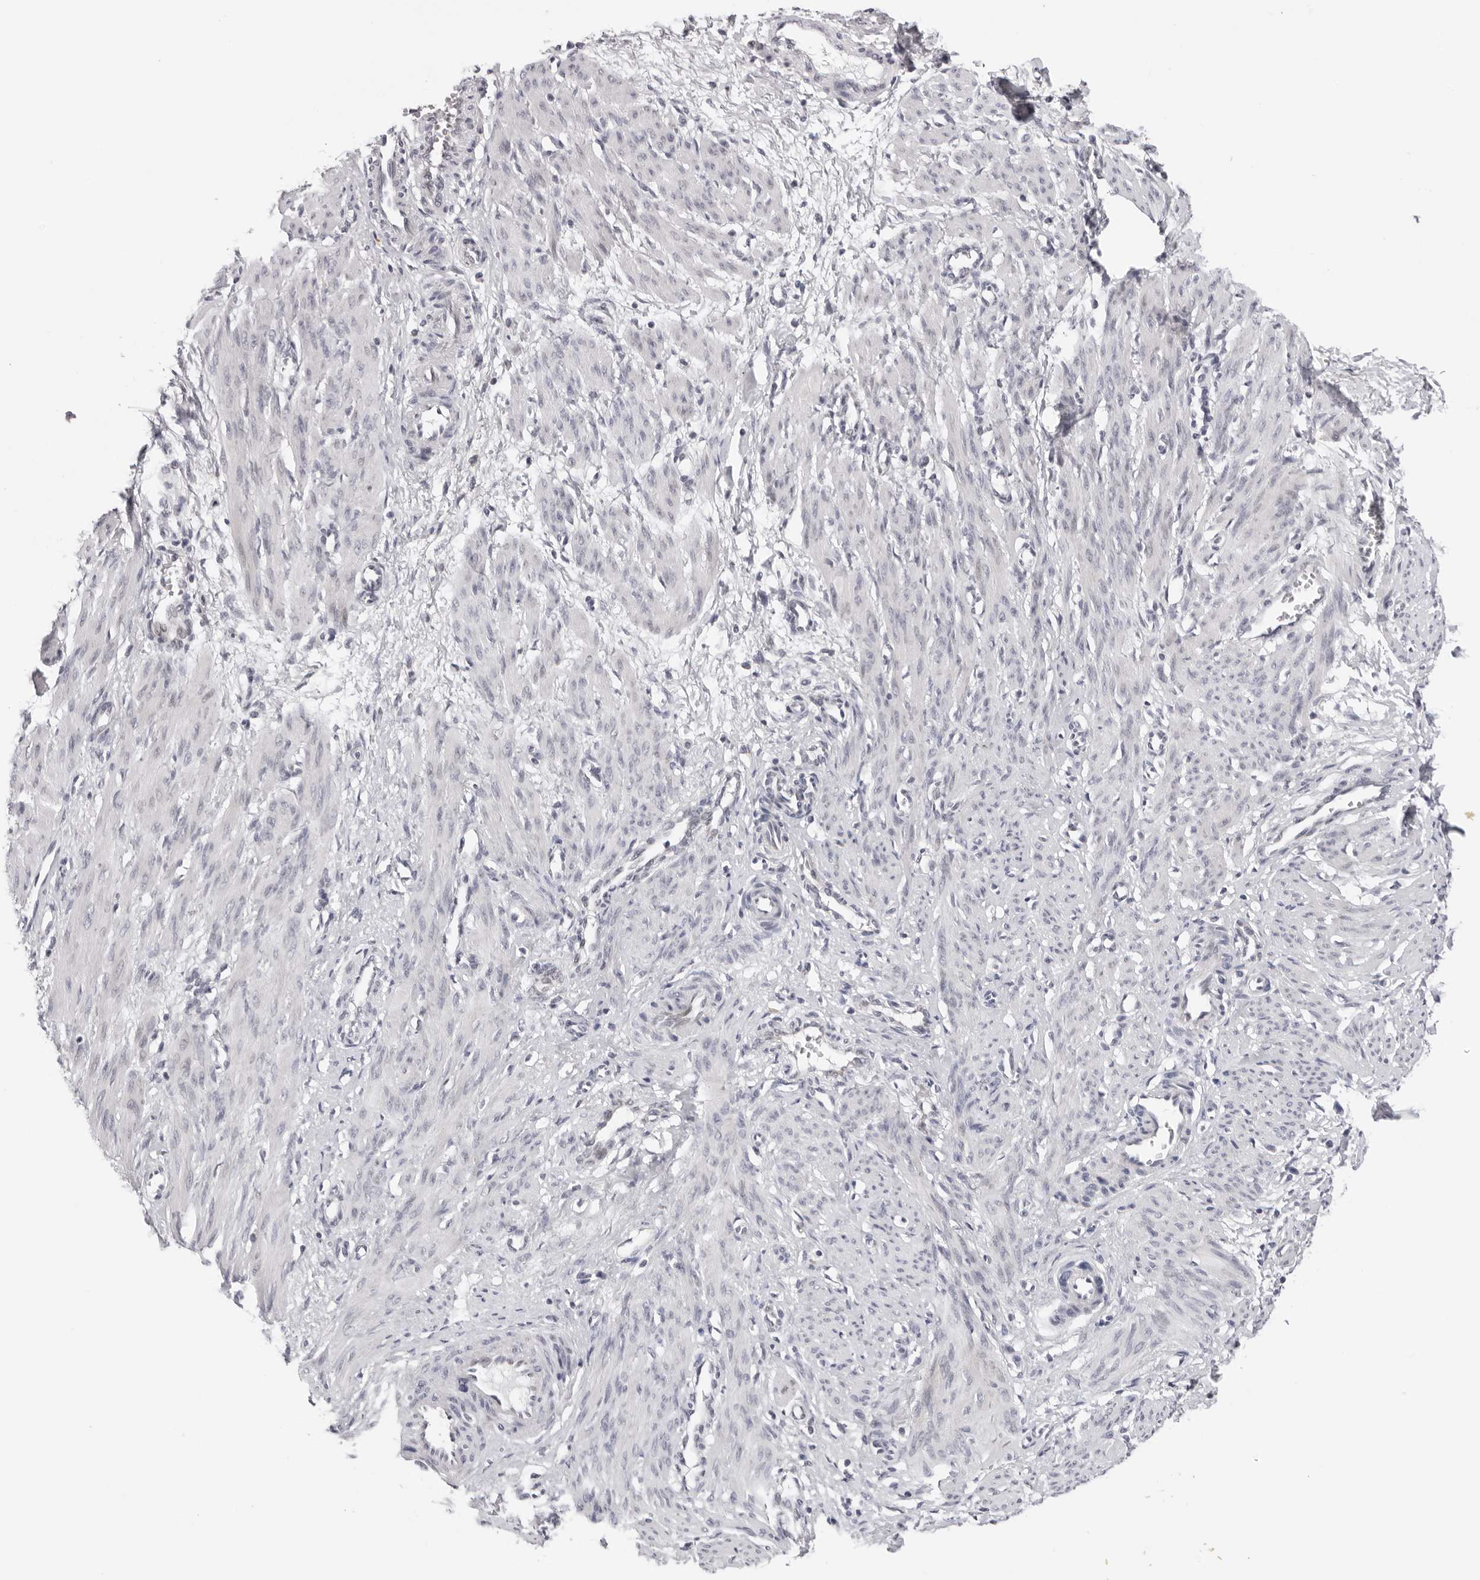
{"staining": {"intensity": "negative", "quantity": "none", "location": "none"}, "tissue": "smooth muscle", "cell_type": "Smooth muscle cells", "image_type": "normal", "snomed": [{"axis": "morphology", "description": "Normal tissue, NOS"}, {"axis": "topography", "description": "Endometrium"}], "caption": "Human smooth muscle stained for a protein using immunohistochemistry (IHC) exhibits no positivity in smooth muscle cells.", "gene": "PRUNE1", "patient": {"sex": "female", "age": 33}}